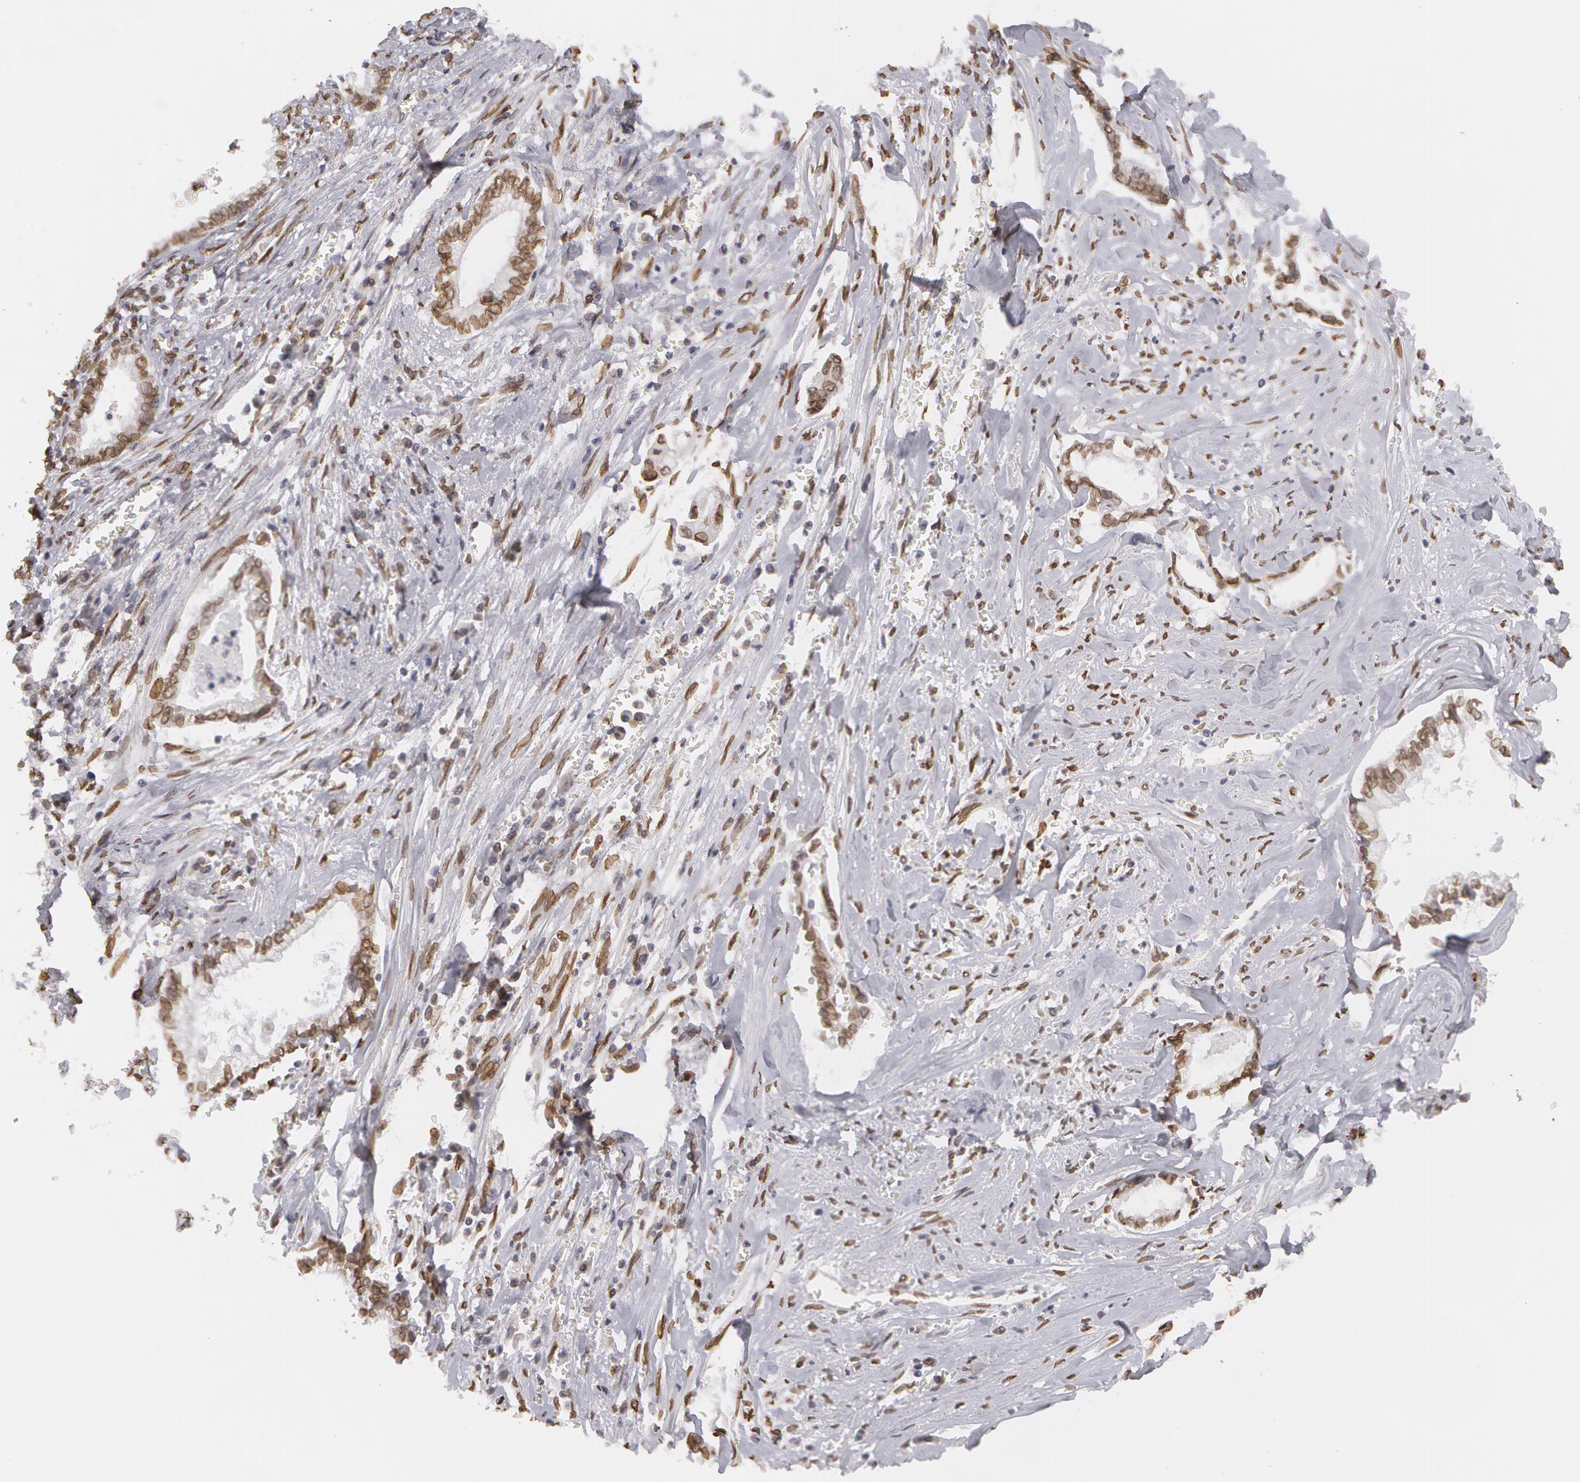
{"staining": {"intensity": "moderate", "quantity": ">75%", "location": "nuclear"}, "tissue": "liver cancer", "cell_type": "Tumor cells", "image_type": "cancer", "snomed": [{"axis": "morphology", "description": "Cholangiocarcinoma"}, {"axis": "topography", "description": "Liver"}], "caption": "Protein expression analysis of human liver cholangiocarcinoma reveals moderate nuclear positivity in approximately >75% of tumor cells.", "gene": "EMD", "patient": {"sex": "male", "age": 57}}